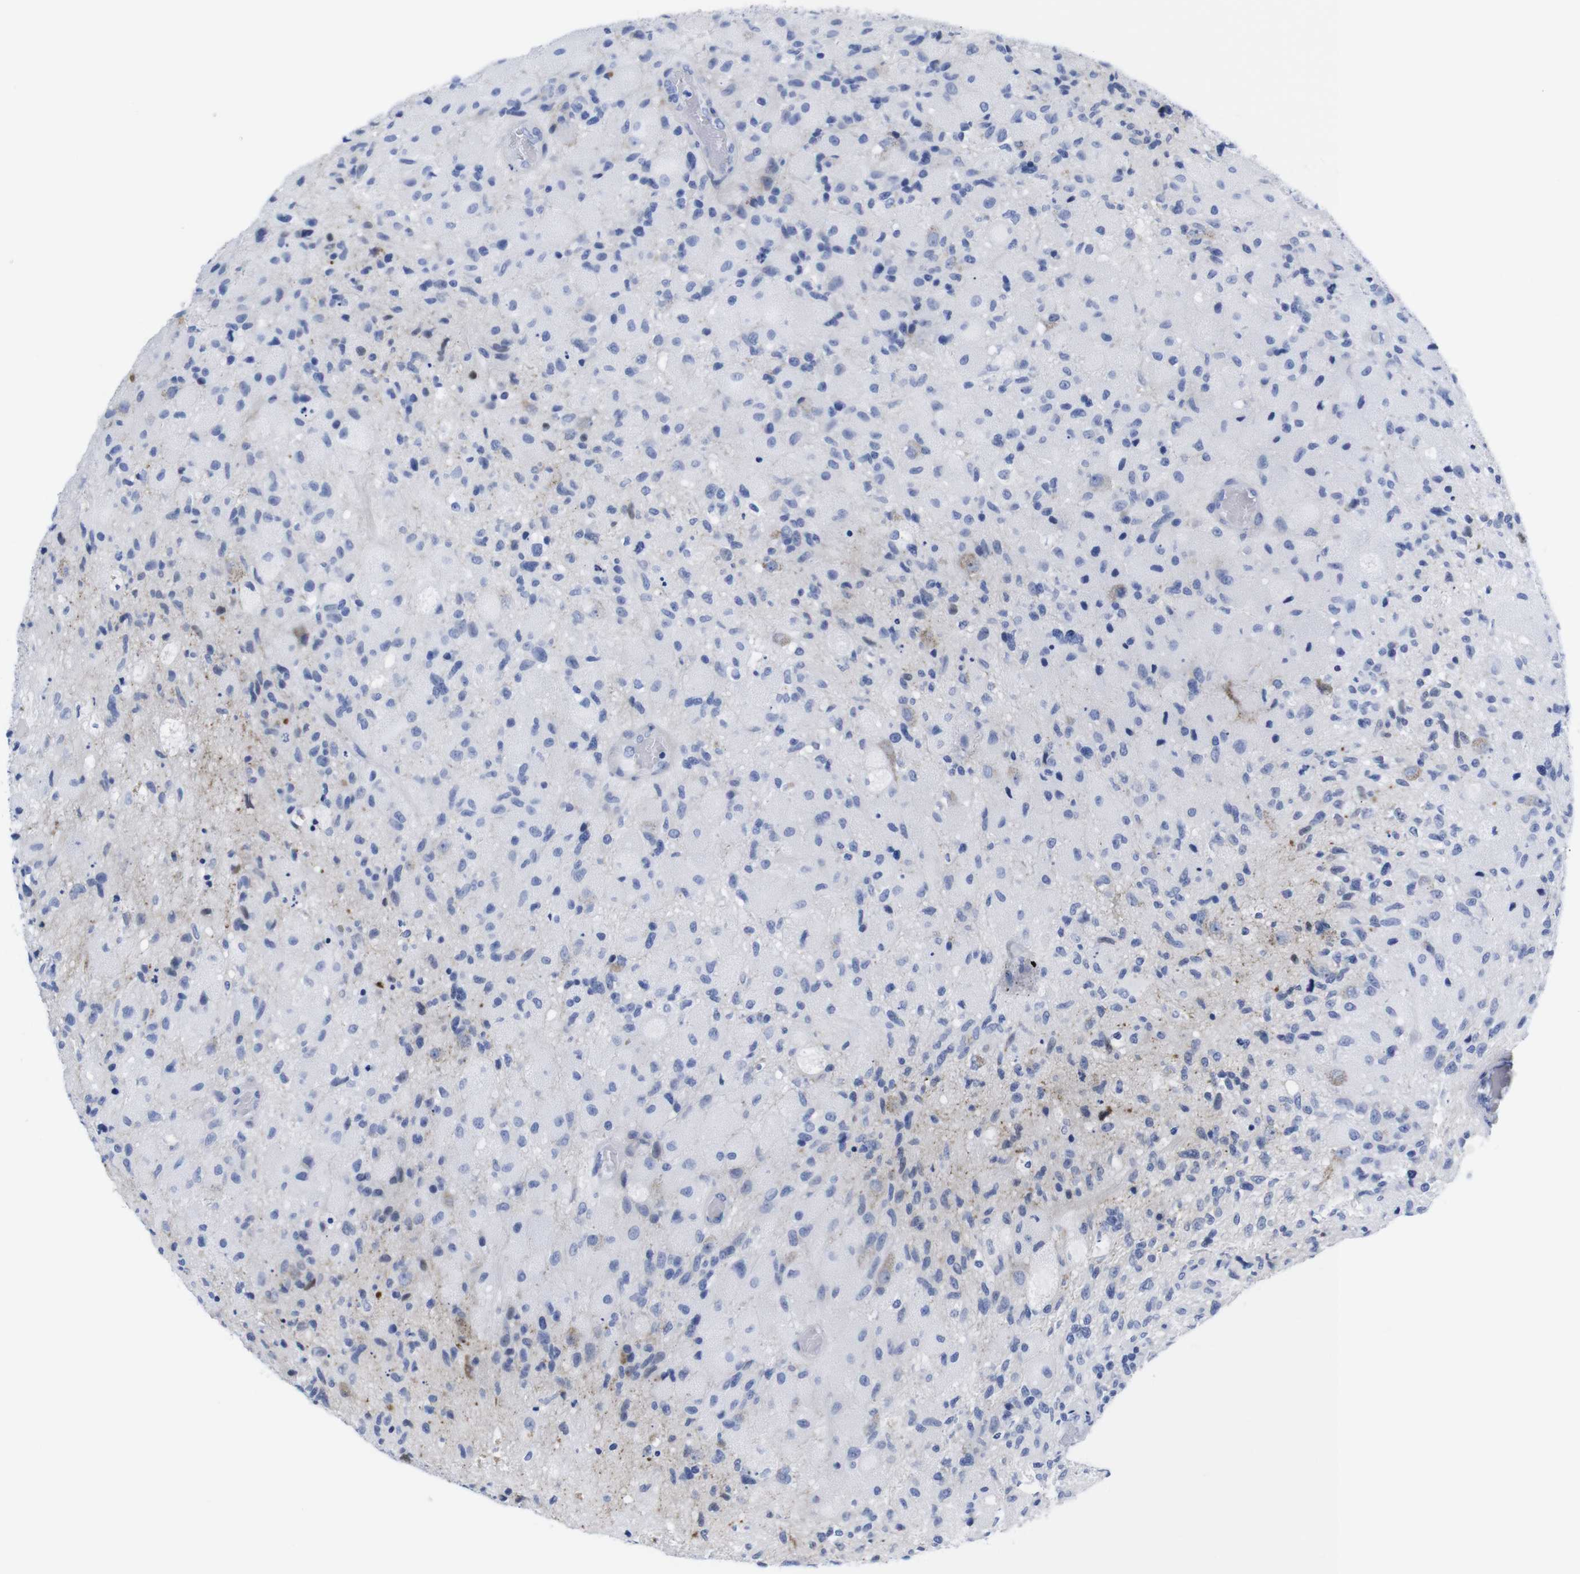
{"staining": {"intensity": "weak", "quantity": "<25%", "location": "cytoplasmic/membranous"}, "tissue": "glioma", "cell_type": "Tumor cells", "image_type": "cancer", "snomed": [{"axis": "morphology", "description": "Normal tissue, NOS"}, {"axis": "morphology", "description": "Glioma, malignant, High grade"}, {"axis": "topography", "description": "Cerebral cortex"}], "caption": "The histopathology image exhibits no significant expression in tumor cells of malignant glioma (high-grade).", "gene": "LRRC55", "patient": {"sex": "male", "age": 77}}